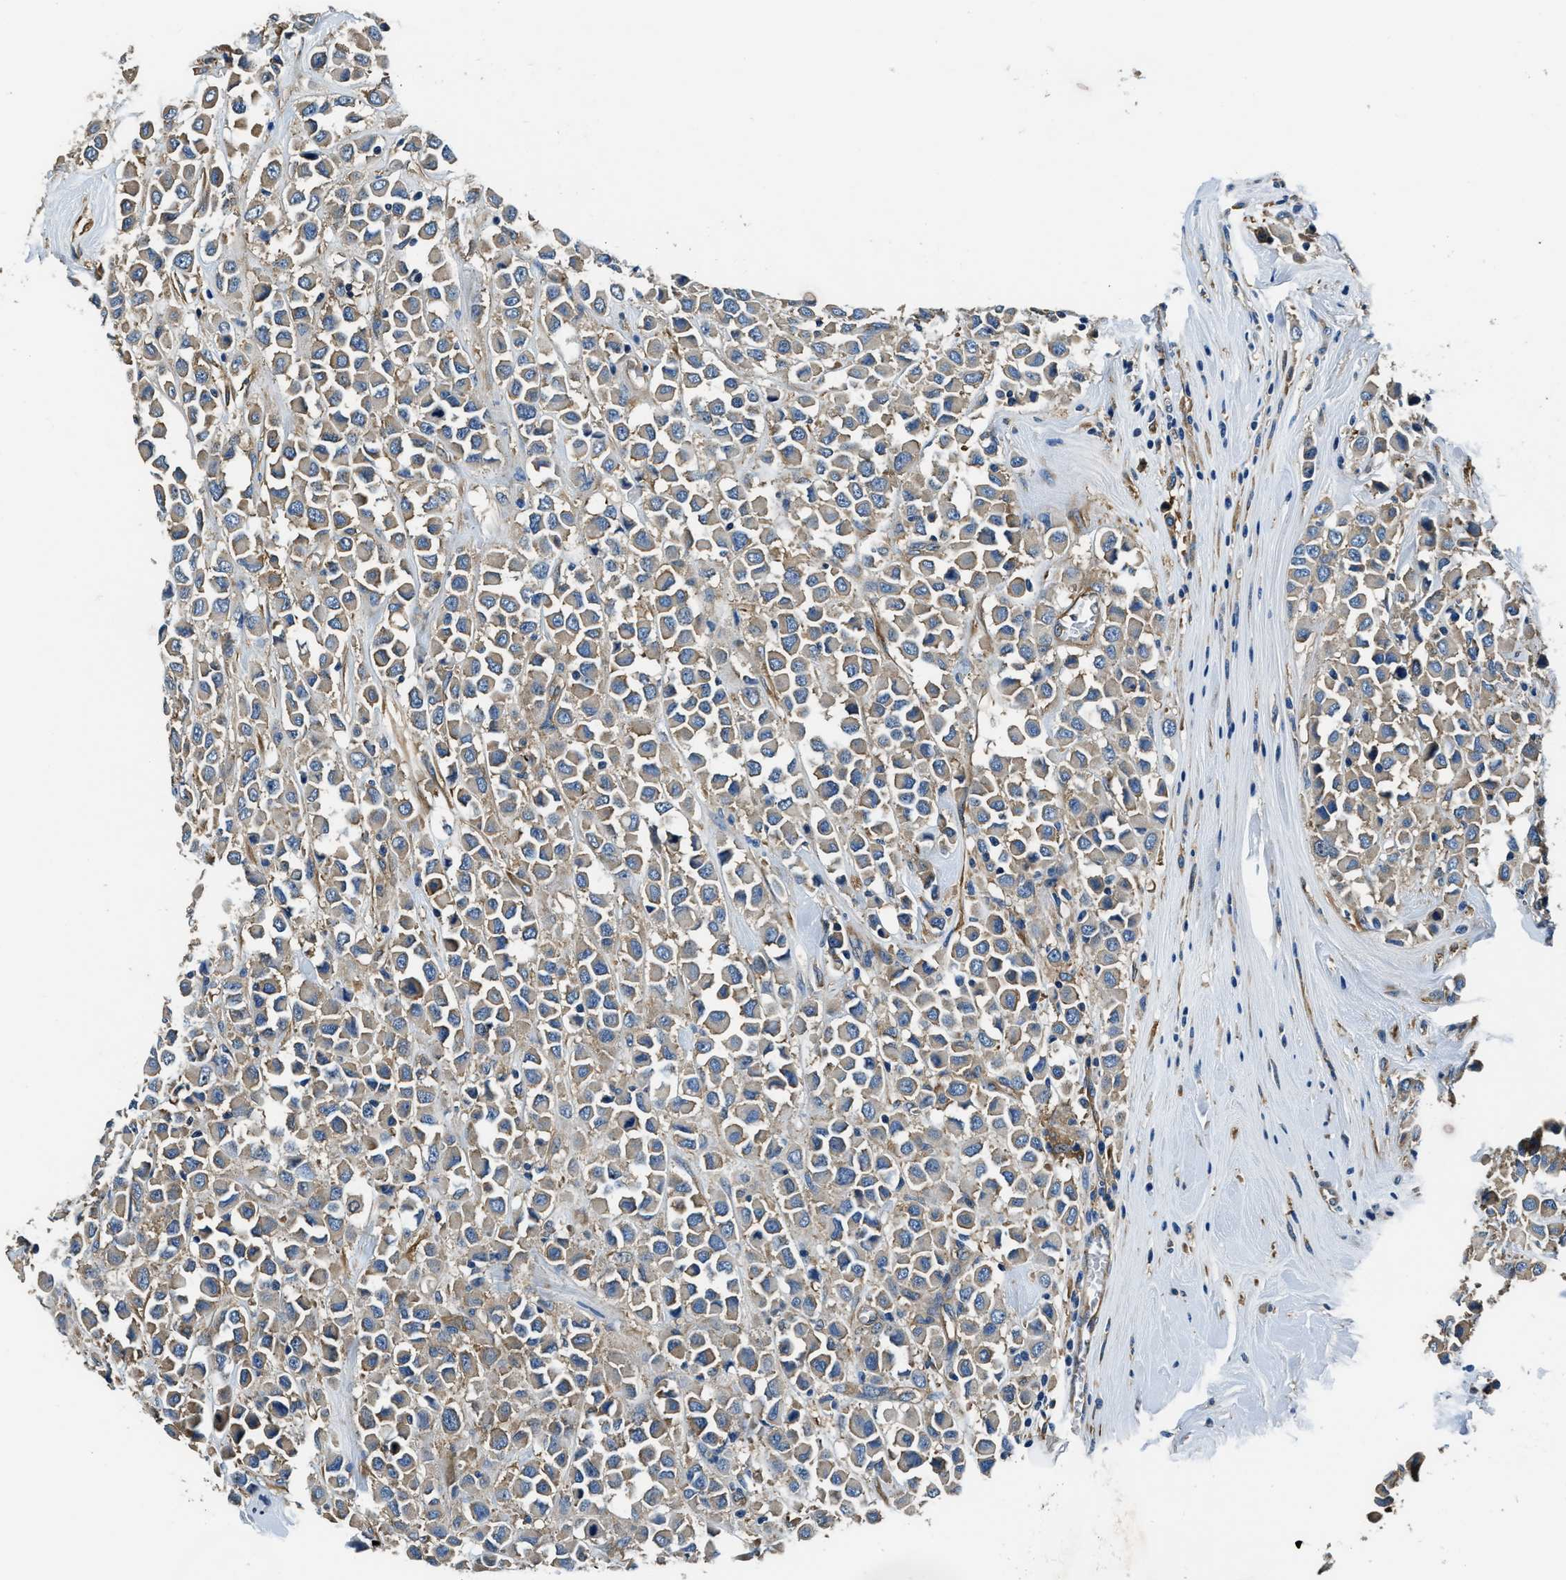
{"staining": {"intensity": "weak", "quantity": ">75%", "location": "cytoplasmic/membranous"}, "tissue": "breast cancer", "cell_type": "Tumor cells", "image_type": "cancer", "snomed": [{"axis": "morphology", "description": "Duct carcinoma"}, {"axis": "topography", "description": "Breast"}], "caption": "High-power microscopy captured an immunohistochemistry micrograph of invasive ductal carcinoma (breast), revealing weak cytoplasmic/membranous expression in about >75% of tumor cells.", "gene": "EEA1", "patient": {"sex": "female", "age": 61}}